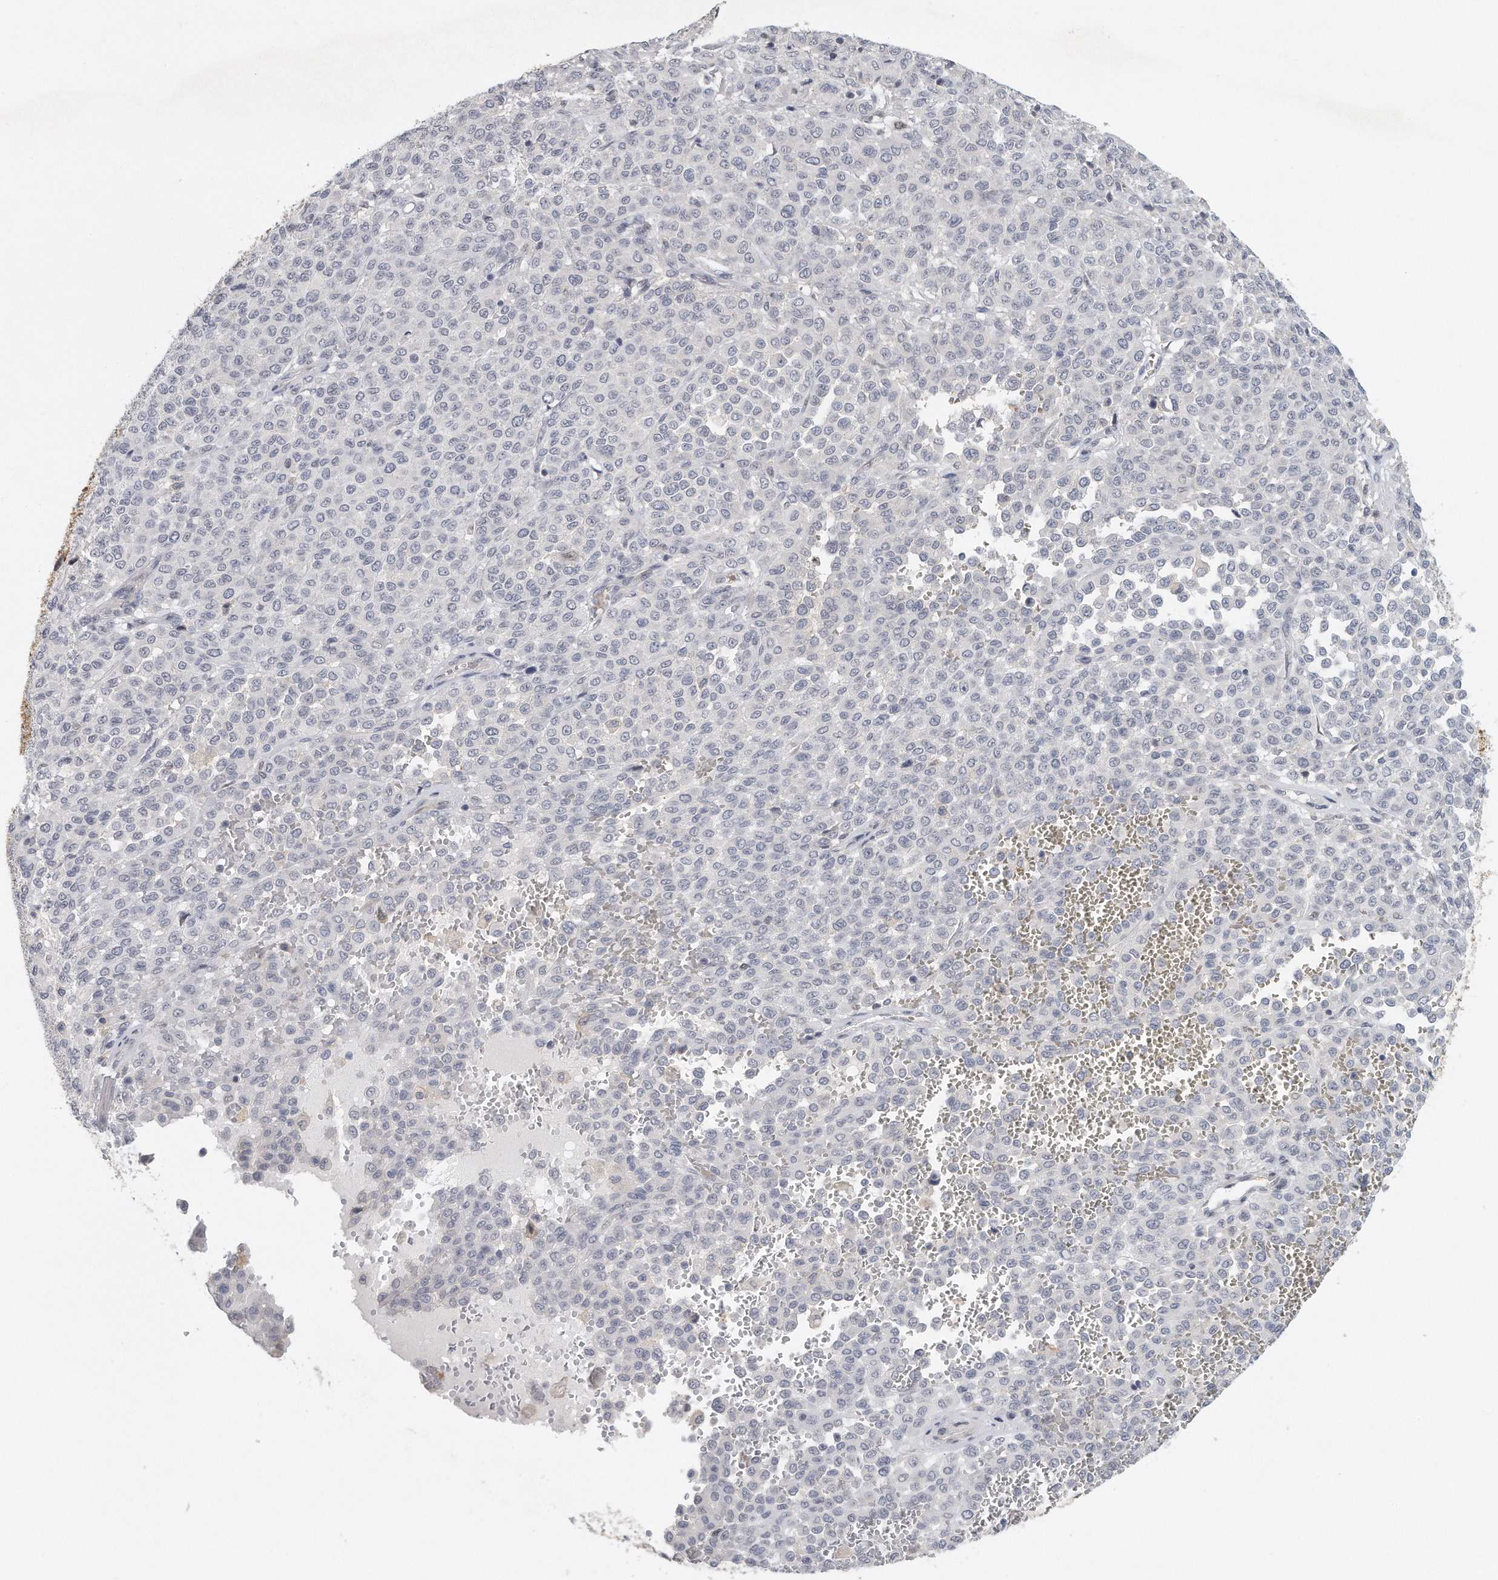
{"staining": {"intensity": "negative", "quantity": "none", "location": "none"}, "tissue": "melanoma", "cell_type": "Tumor cells", "image_type": "cancer", "snomed": [{"axis": "morphology", "description": "Malignant melanoma, Metastatic site"}, {"axis": "topography", "description": "Pancreas"}], "caption": "An immunohistochemistry image of melanoma is shown. There is no staining in tumor cells of melanoma. (DAB immunohistochemistry visualized using brightfield microscopy, high magnification).", "gene": "DDX43", "patient": {"sex": "female", "age": 30}}